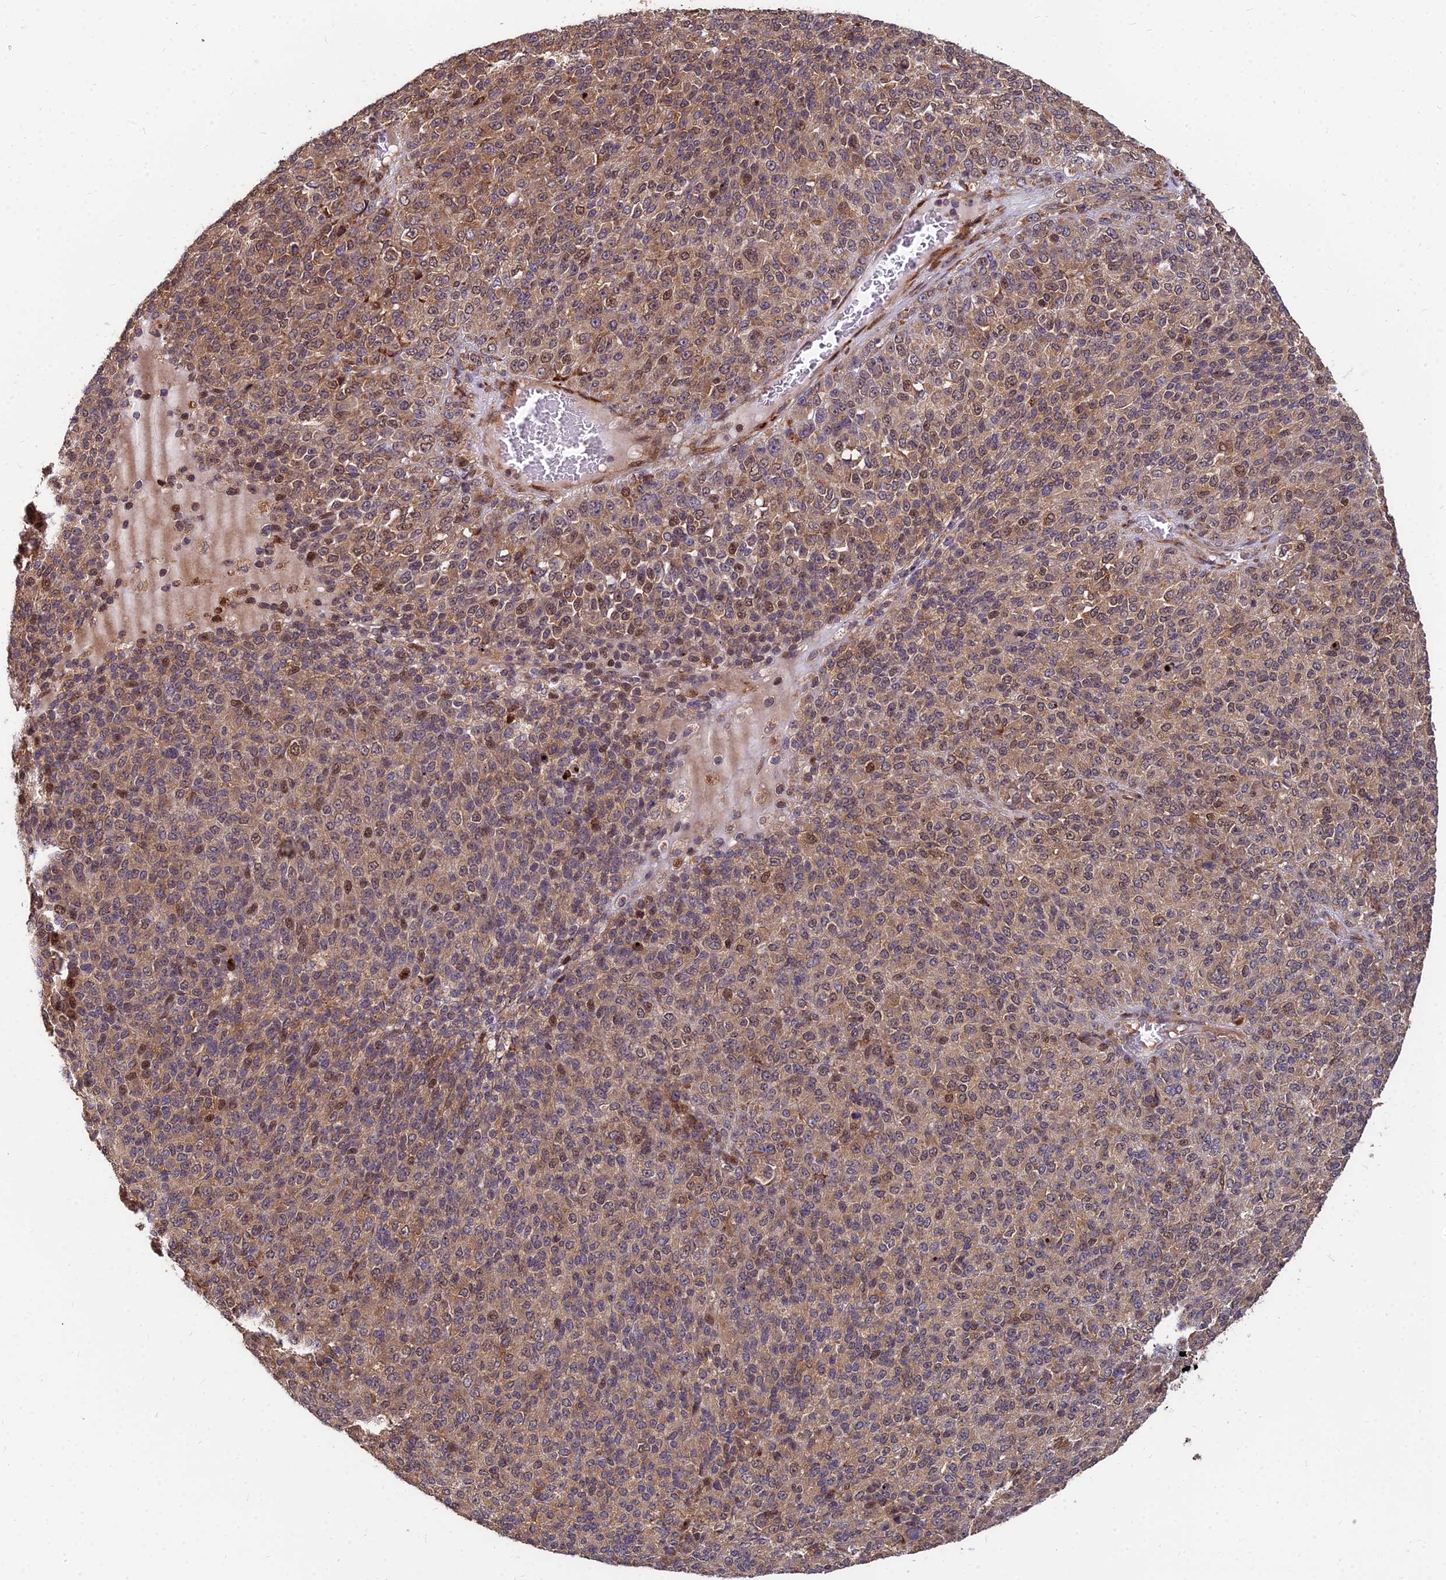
{"staining": {"intensity": "strong", "quantity": "25%-75%", "location": "cytoplasmic/membranous,nuclear"}, "tissue": "melanoma", "cell_type": "Tumor cells", "image_type": "cancer", "snomed": [{"axis": "morphology", "description": "Malignant melanoma, Metastatic site"}, {"axis": "topography", "description": "Brain"}], "caption": "This image demonstrates IHC staining of malignant melanoma (metastatic site), with high strong cytoplasmic/membranous and nuclear expression in about 25%-75% of tumor cells.", "gene": "CCT6B", "patient": {"sex": "female", "age": 56}}